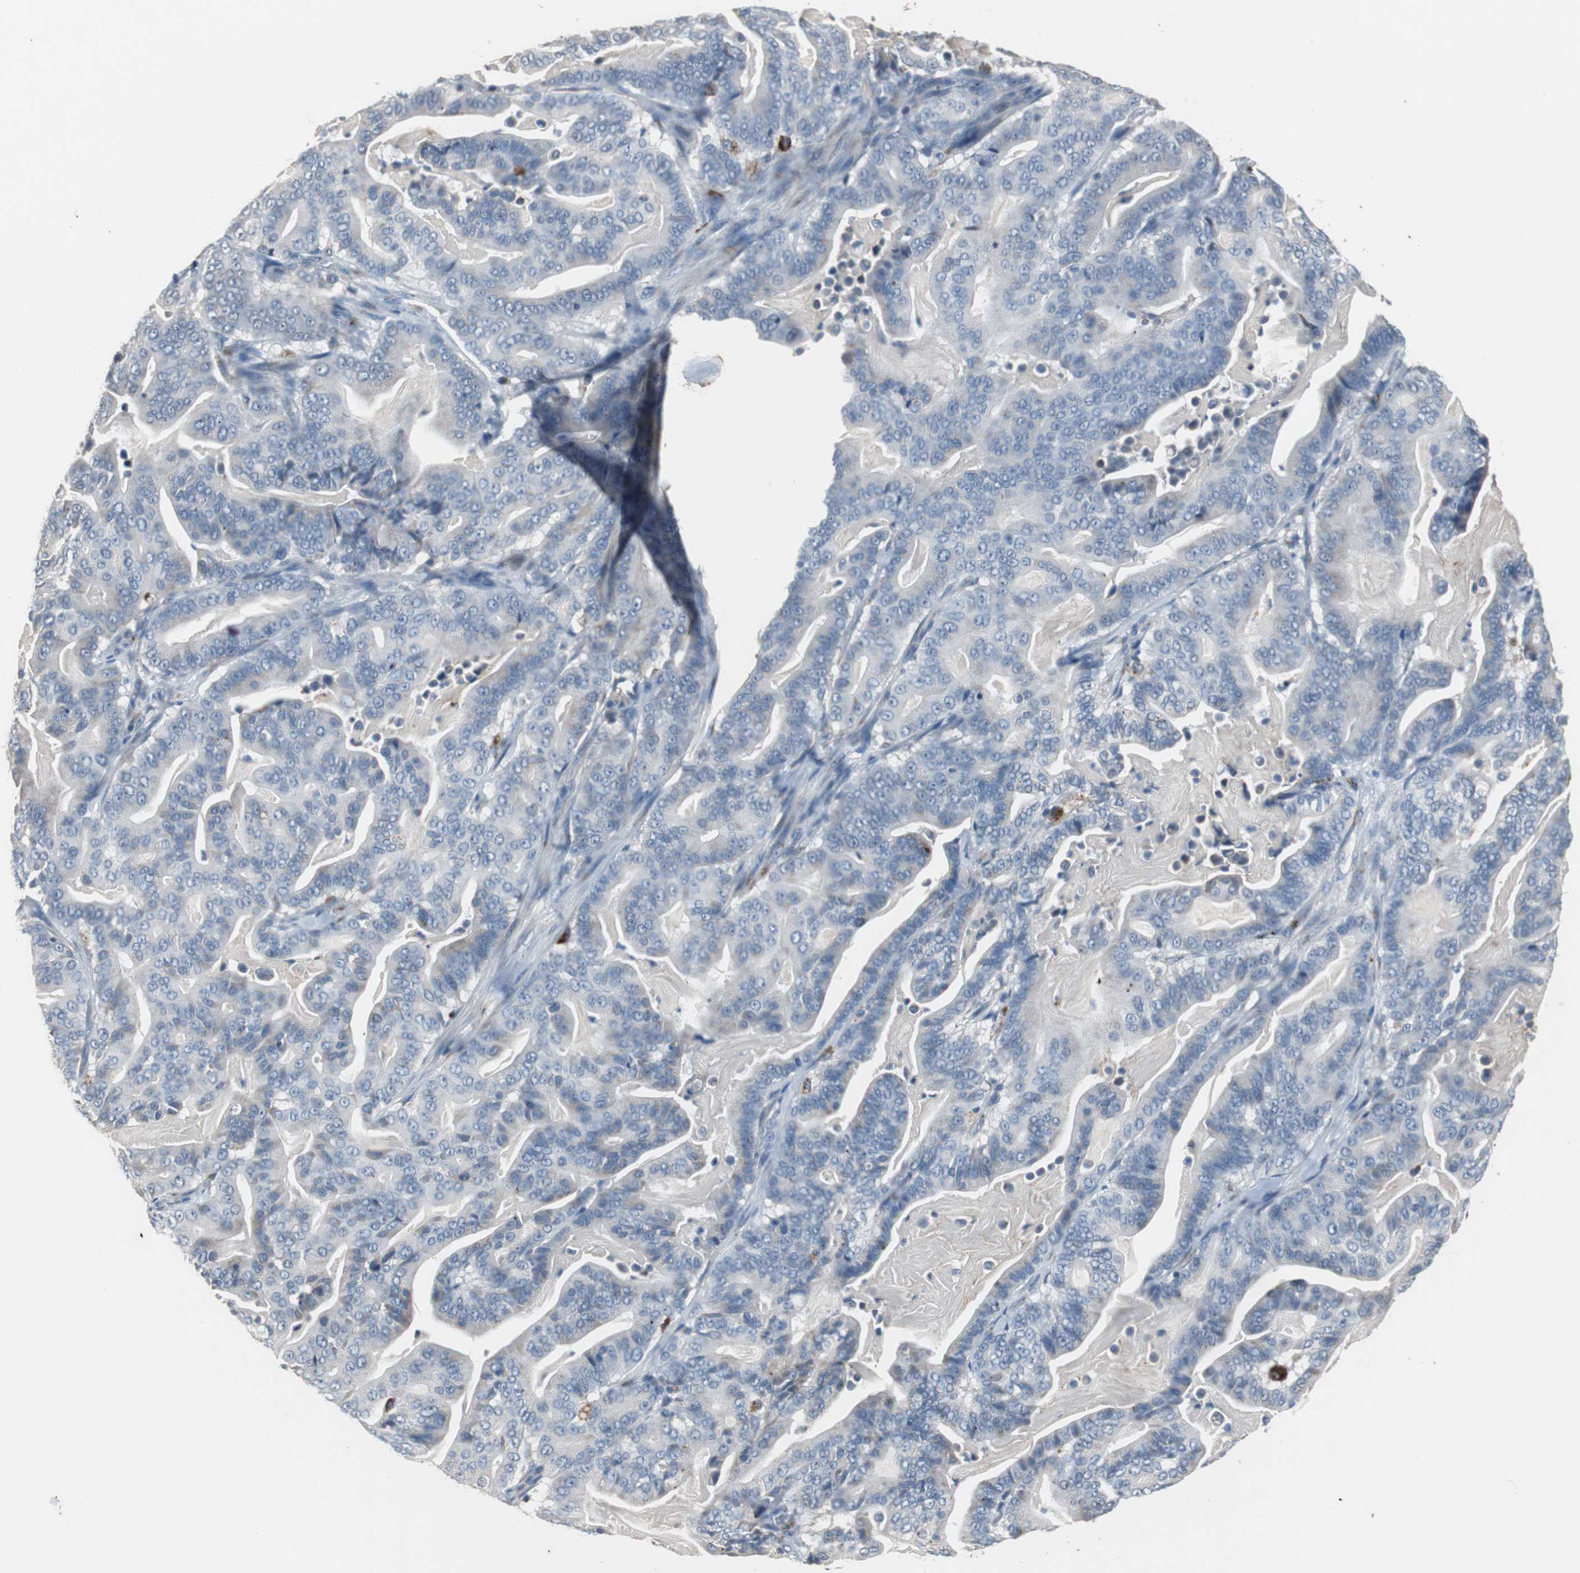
{"staining": {"intensity": "negative", "quantity": "none", "location": "none"}, "tissue": "pancreatic cancer", "cell_type": "Tumor cells", "image_type": "cancer", "snomed": [{"axis": "morphology", "description": "Adenocarcinoma, NOS"}, {"axis": "topography", "description": "Pancreas"}], "caption": "Immunohistochemical staining of pancreatic cancer demonstrates no significant positivity in tumor cells.", "gene": "PCYT1B", "patient": {"sex": "male", "age": 63}}